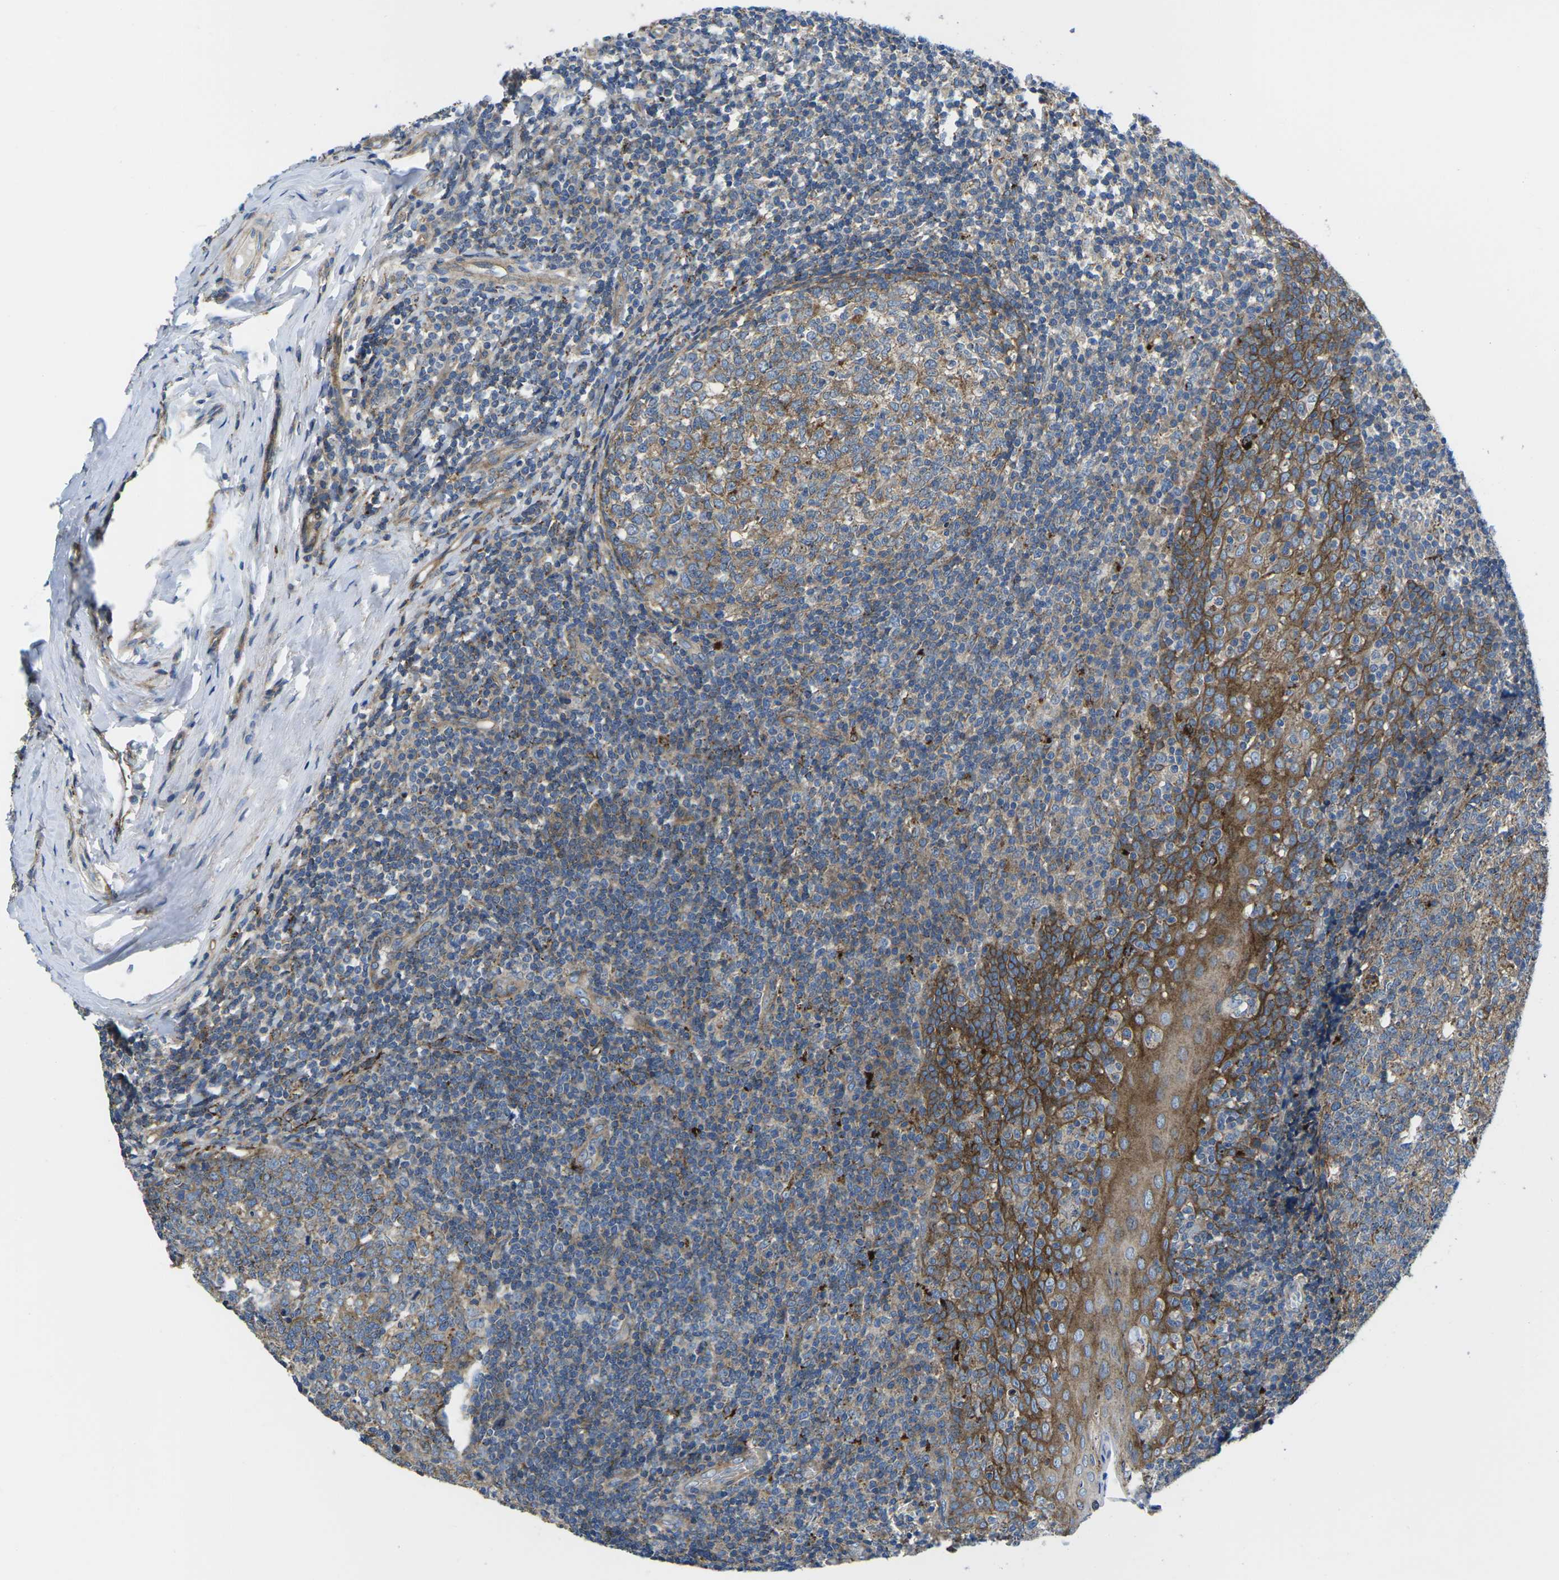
{"staining": {"intensity": "moderate", "quantity": "25%-75%", "location": "cytoplasmic/membranous"}, "tissue": "tonsil", "cell_type": "Germinal center cells", "image_type": "normal", "snomed": [{"axis": "morphology", "description": "Normal tissue, NOS"}, {"axis": "topography", "description": "Tonsil"}], "caption": "Normal tonsil demonstrates moderate cytoplasmic/membranous staining in about 25%-75% of germinal center cells (Stains: DAB (3,3'-diaminobenzidine) in brown, nuclei in blue, Microscopy: brightfield microscopy at high magnification)..", "gene": "DLG1", "patient": {"sex": "female", "age": 19}}